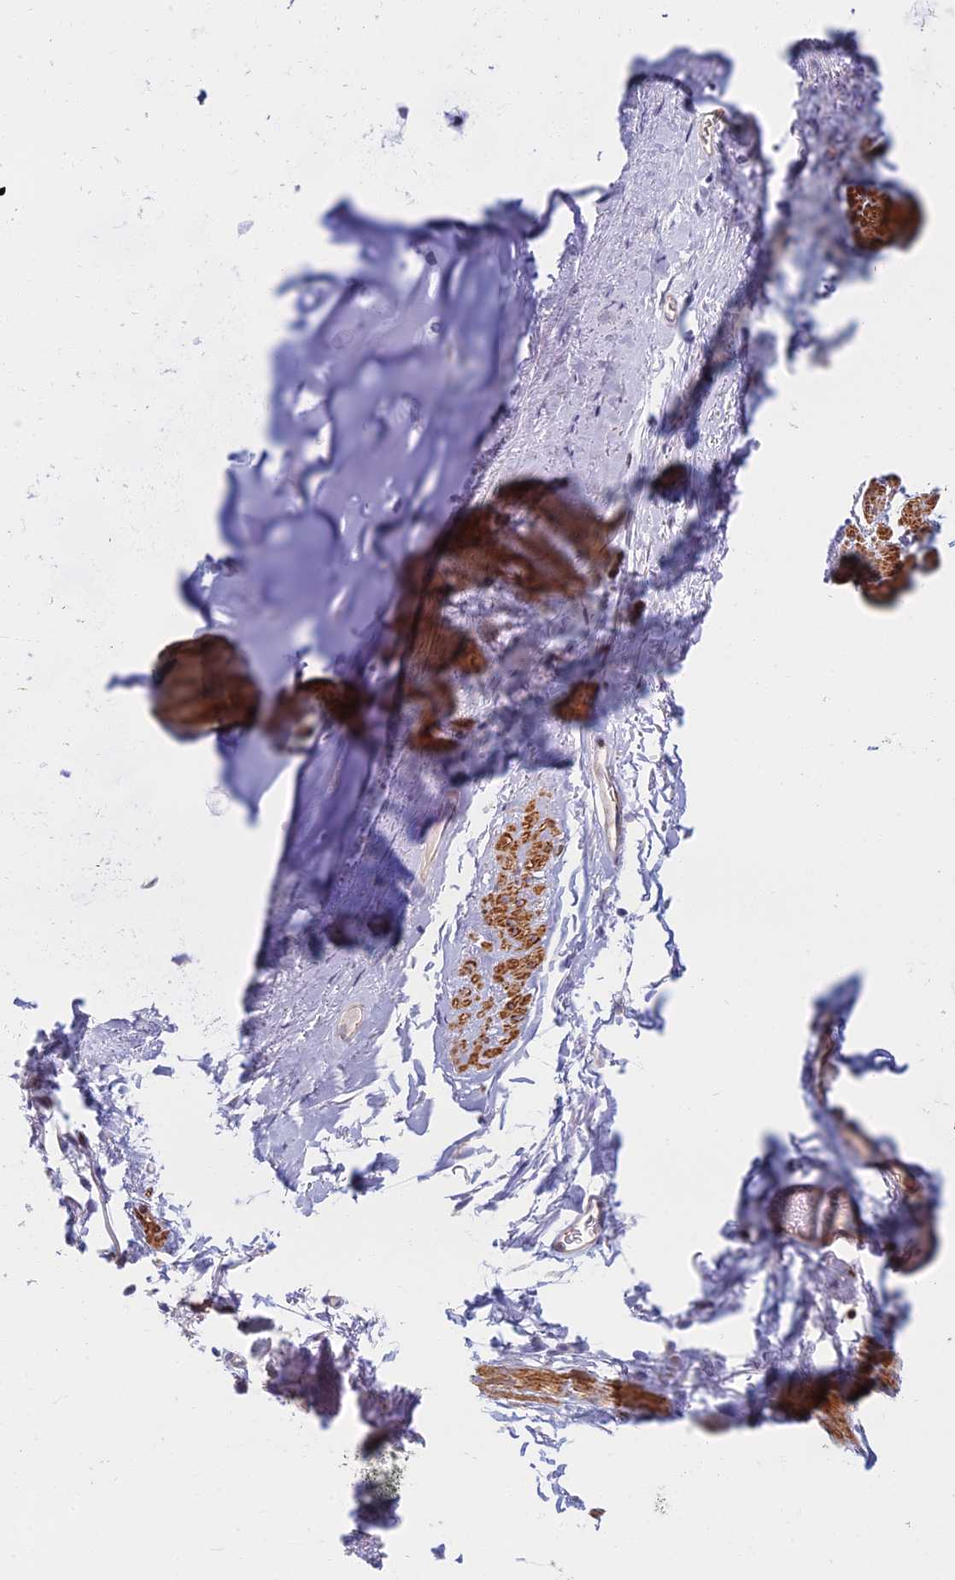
{"staining": {"intensity": "negative", "quantity": "none", "location": "none"}, "tissue": "adipose tissue", "cell_type": "Adipocytes", "image_type": "normal", "snomed": [{"axis": "morphology", "description": "Normal tissue, NOS"}, {"axis": "topography", "description": "Cartilage tissue"}, {"axis": "topography", "description": "Bronchus"}], "caption": "Immunohistochemistry image of unremarkable adipose tissue stained for a protein (brown), which demonstrates no expression in adipocytes.", "gene": "C15orf40", "patient": {"sex": "female", "age": 73}}